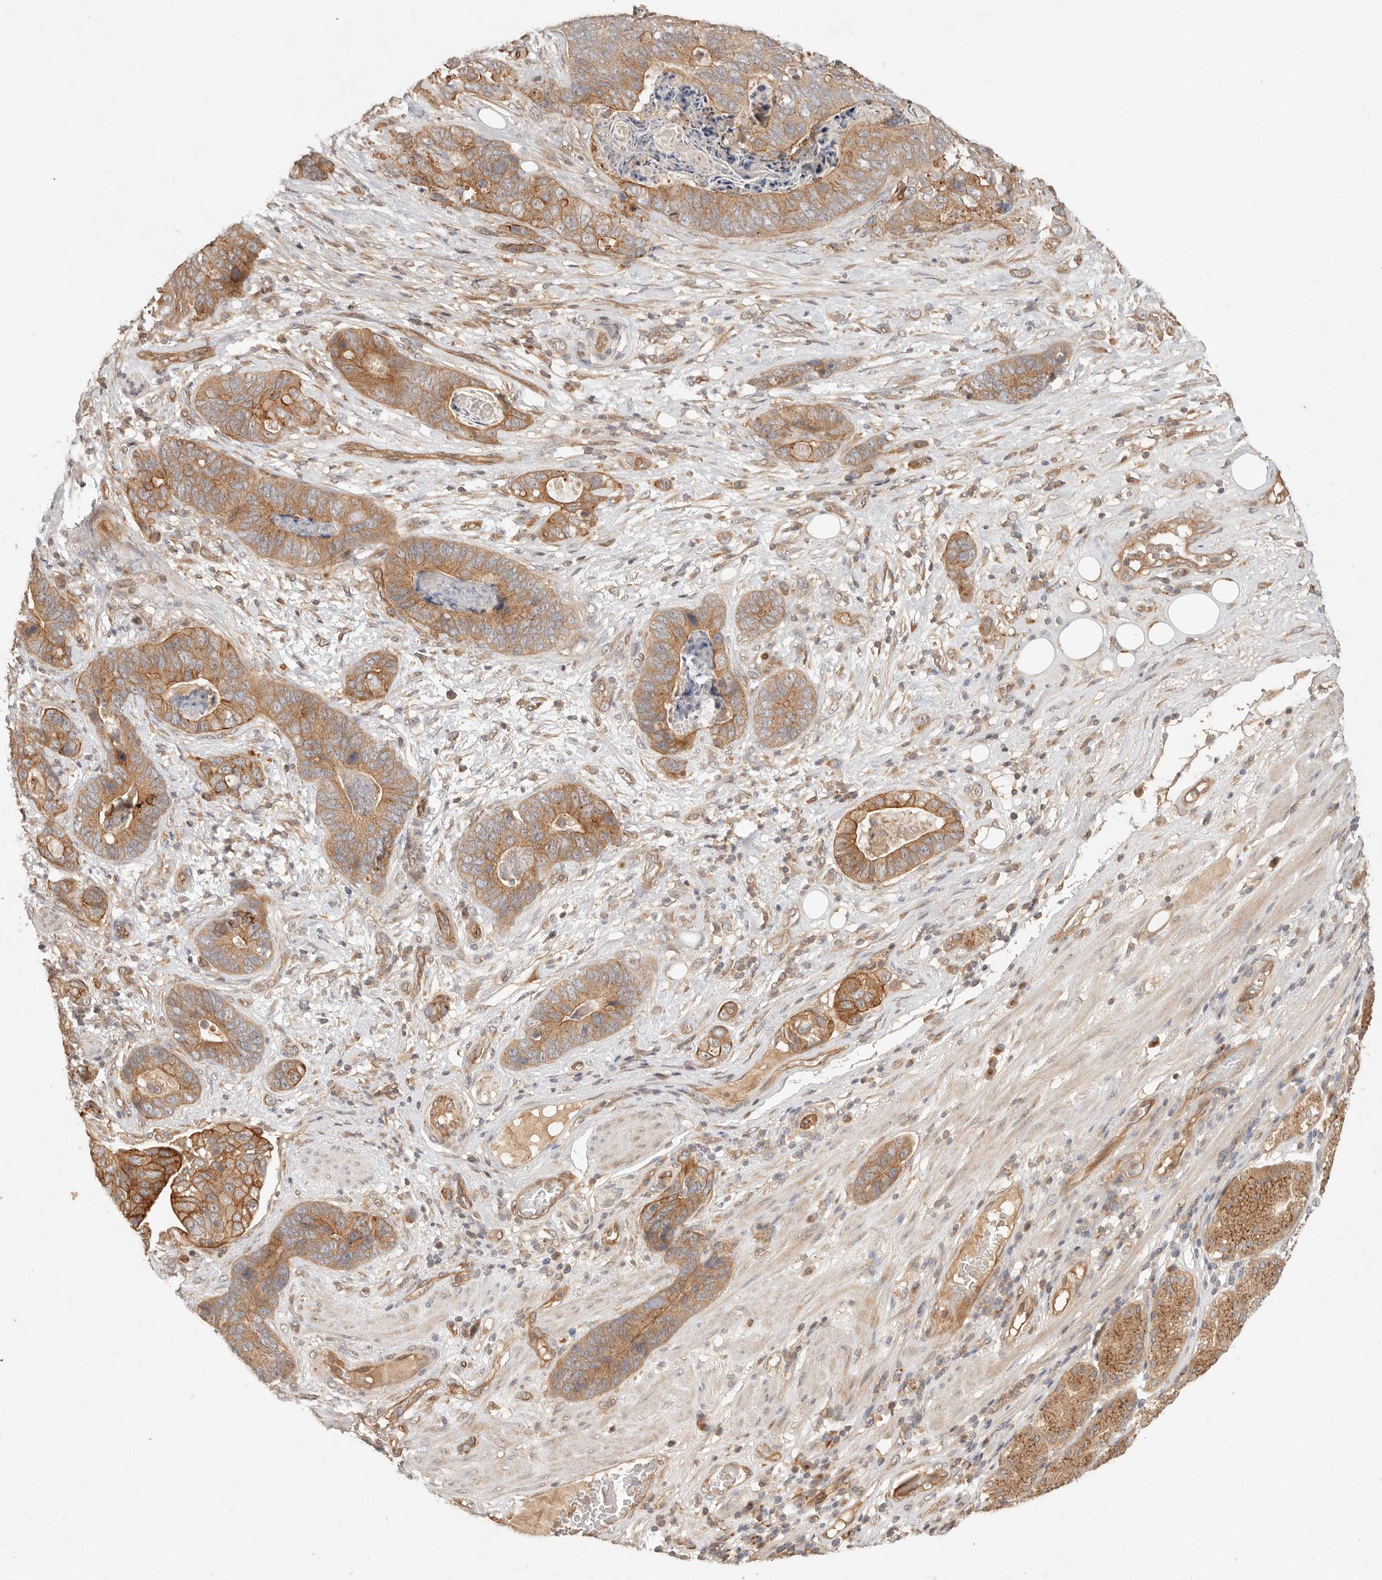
{"staining": {"intensity": "moderate", "quantity": ">75%", "location": "cytoplasmic/membranous"}, "tissue": "stomach cancer", "cell_type": "Tumor cells", "image_type": "cancer", "snomed": [{"axis": "morphology", "description": "Normal tissue, NOS"}, {"axis": "morphology", "description": "Adenocarcinoma, NOS"}, {"axis": "topography", "description": "Stomach"}], "caption": "The photomicrograph exhibits staining of stomach cancer, revealing moderate cytoplasmic/membranous protein expression (brown color) within tumor cells. Using DAB (3,3'-diaminobenzidine) (brown) and hematoxylin (blue) stains, captured at high magnification using brightfield microscopy.", "gene": "HECTD3", "patient": {"sex": "female", "age": 89}}